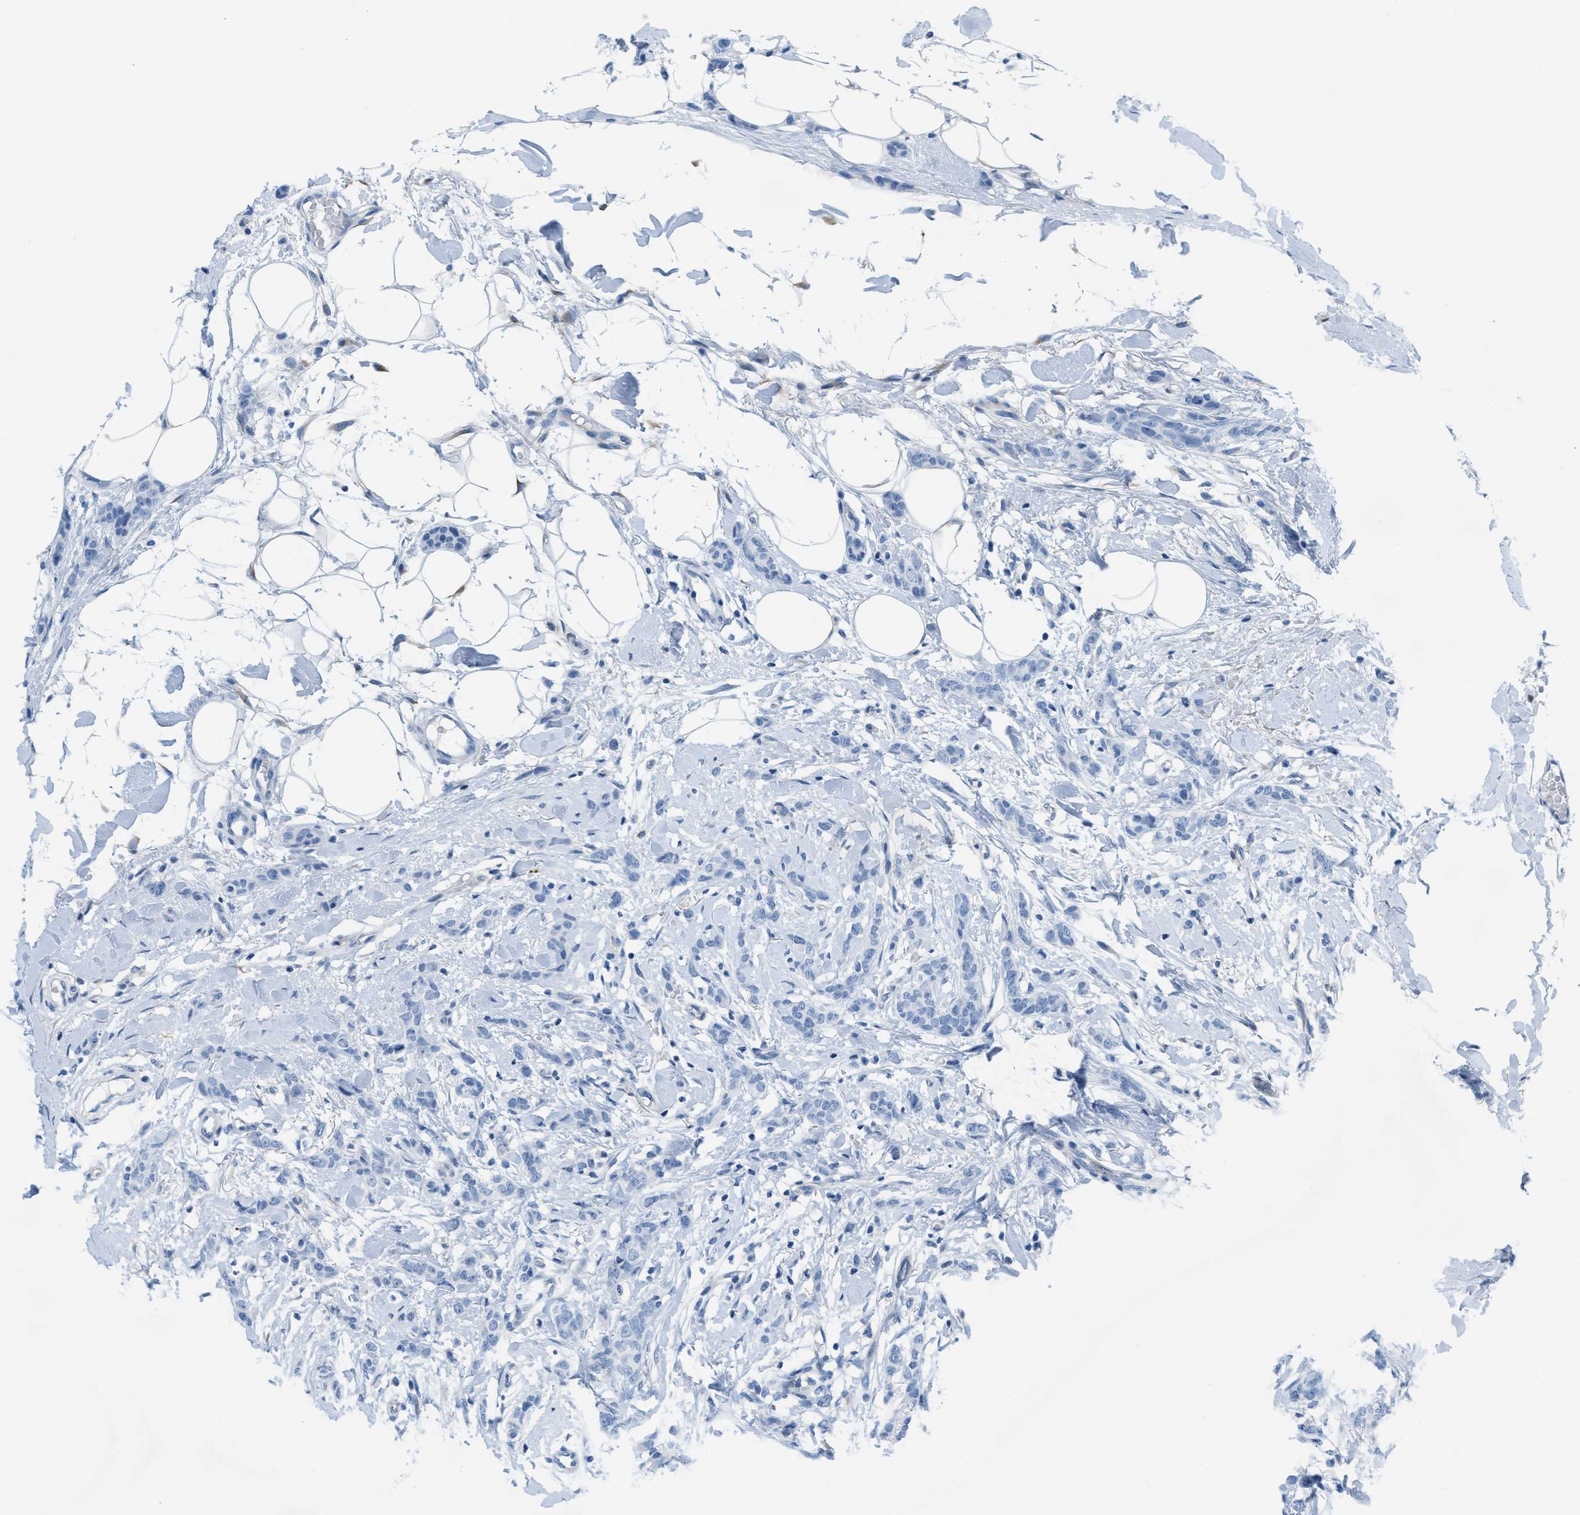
{"staining": {"intensity": "negative", "quantity": "none", "location": "none"}, "tissue": "breast cancer", "cell_type": "Tumor cells", "image_type": "cancer", "snomed": [{"axis": "morphology", "description": "Lobular carcinoma"}, {"axis": "topography", "description": "Skin"}, {"axis": "topography", "description": "Breast"}], "caption": "Tumor cells show no significant protein positivity in lobular carcinoma (breast).", "gene": "ASGR1", "patient": {"sex": "female", "age": 46}}